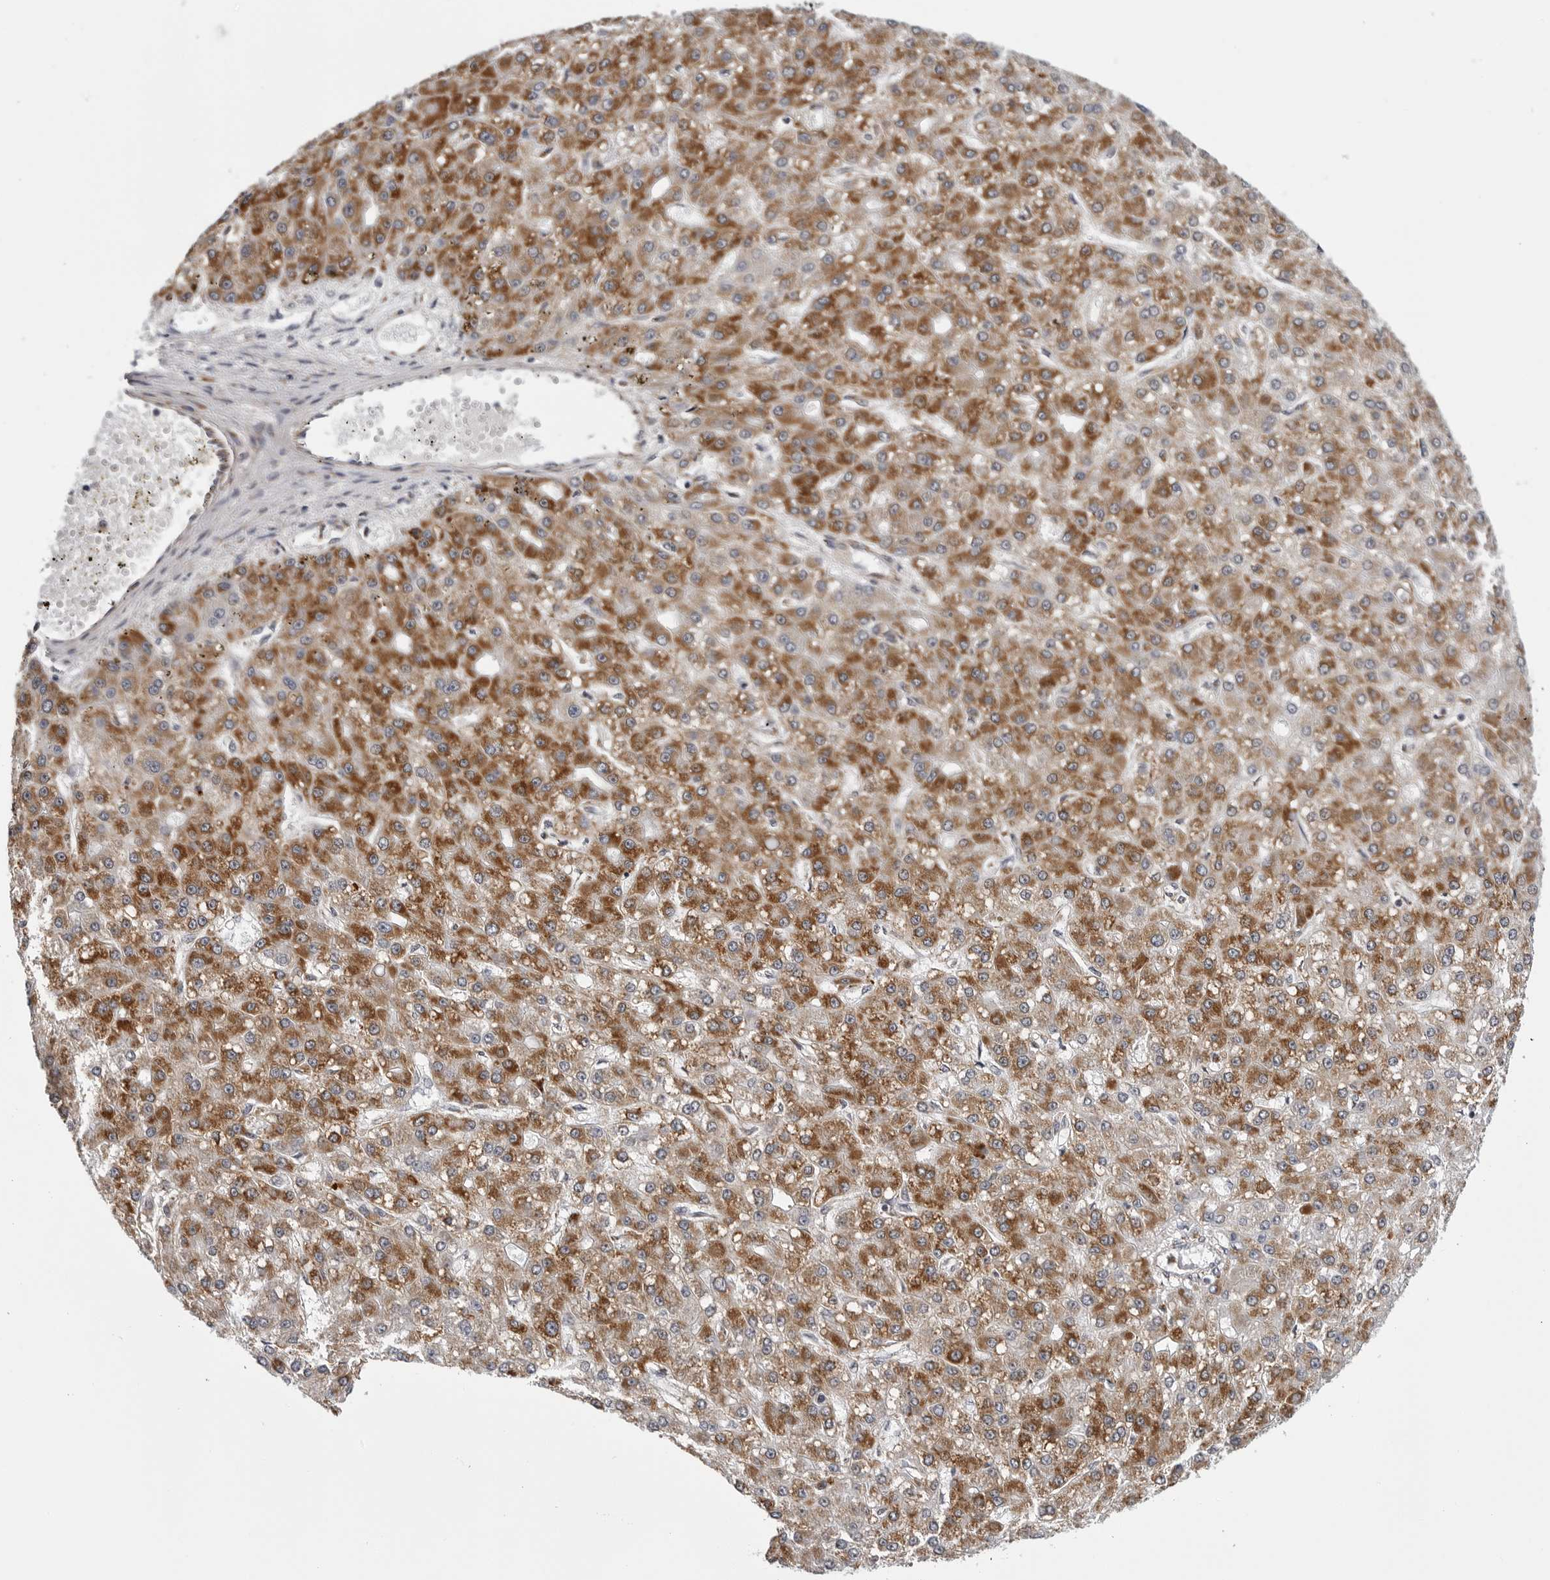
{"staining": {"intensity": "moderate", "quantity": ">75%", "location": "cytoplasmic/membranous"}, "tissue": "liver cancer", "cell_type": "Tumor cells", "image_type": "cancer", "snomed": [{"axis": "morphology", "description": "Carcinoma, Hepatocellular, NOS"}, {"axis": "topography", "description": "Liver"}], "caption": "Immunohistochemical staining of liver hepatocellular carcinoma demonstrates medium levels of moderate cytoplasmic/membranous staining in approximately >75% of tumor cells.", "gene": "CDK20", "patient": {"sex": "male", "age": 67}}